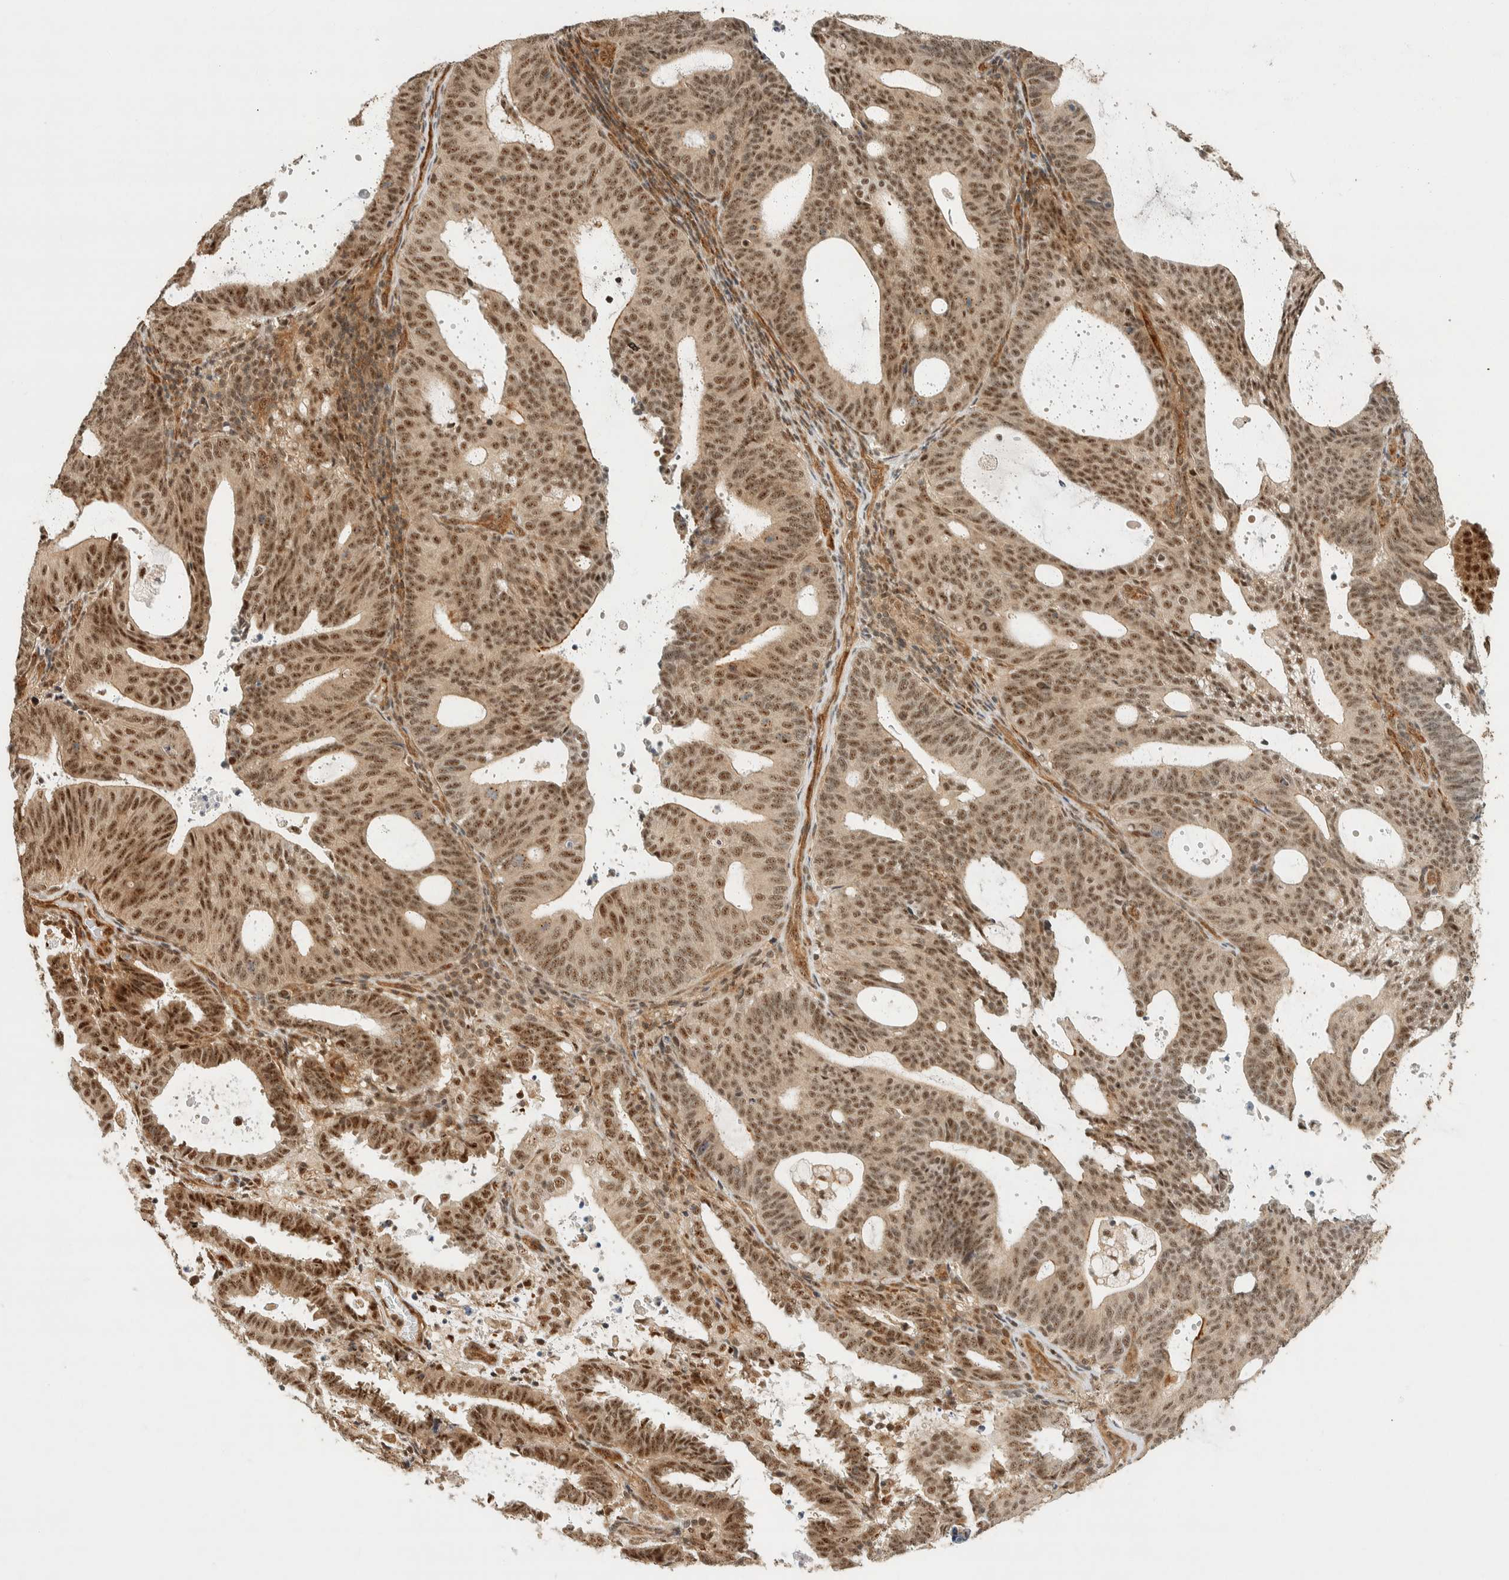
{"staining": {"intensity": "moderate", "quantity": ">75%", "location": "nuclear"}, "tissue": "endometrial cancer", "cell_type": "Tumor cells", "image_type": "cancer", "snomed": [{"axis": "morphology", "description": "Adenocarcinoma, NOS"}, {"axis": "topography", "description": "Uterus"}], "caption": "Adenocarcinoma (endometrial) was stained to show a protein in brown. There is medium levels of moderate nuclear staining in about >75% of tumor cells. (Stains: DAB (3,3'-diaminobenzidine) in brown, nuclei in blue, Microscopy: brightfield microscopy at high magnification).", "gene": "SIK1", "patient": {"sex": "female", "age": 83}}